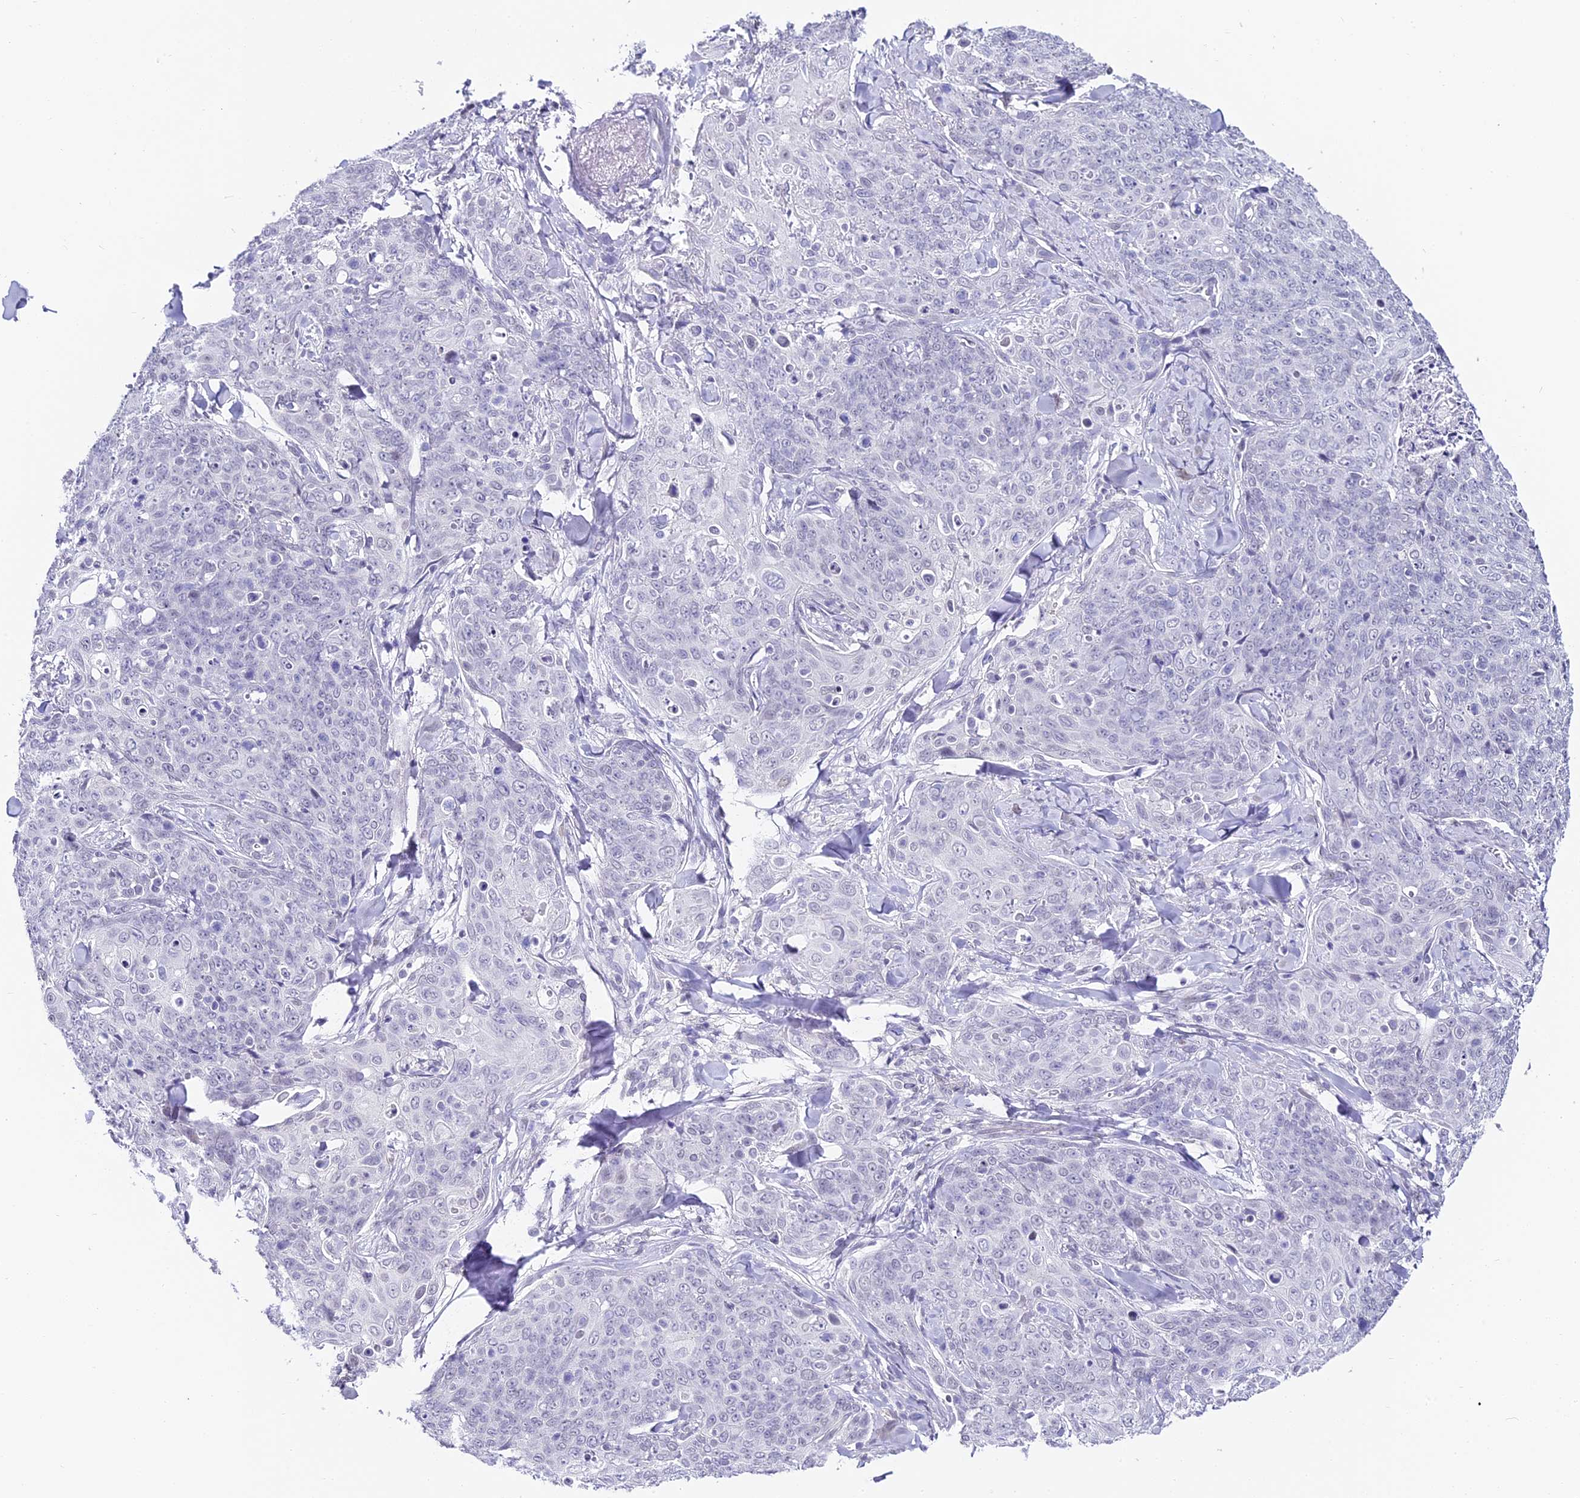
{"staining": {"intensity": "negative", "quantity": "none", "location": "none"}, "tissue": "skin cancer", "cell_type": "Tumor cells", "image_type": "cancer", "snomed": [{"axis": "morphology", "description": "Squamous cell carcinoma, NOS"}, {"axis": "topography", "description": "Skin"}, {"axis": "topography", "description": "Vulva"}], "caption": "Immunohistochemistry photomicrograph of neoplastic tissue: human squamous cell carcinoma (skin) stained with DAB (3,3'-diaminobenzidine) shows no significant protein positivity in tumor cells.", "gene": "ABHD14A-ACY1", "patient": {"sex": "female", "age": 85}}